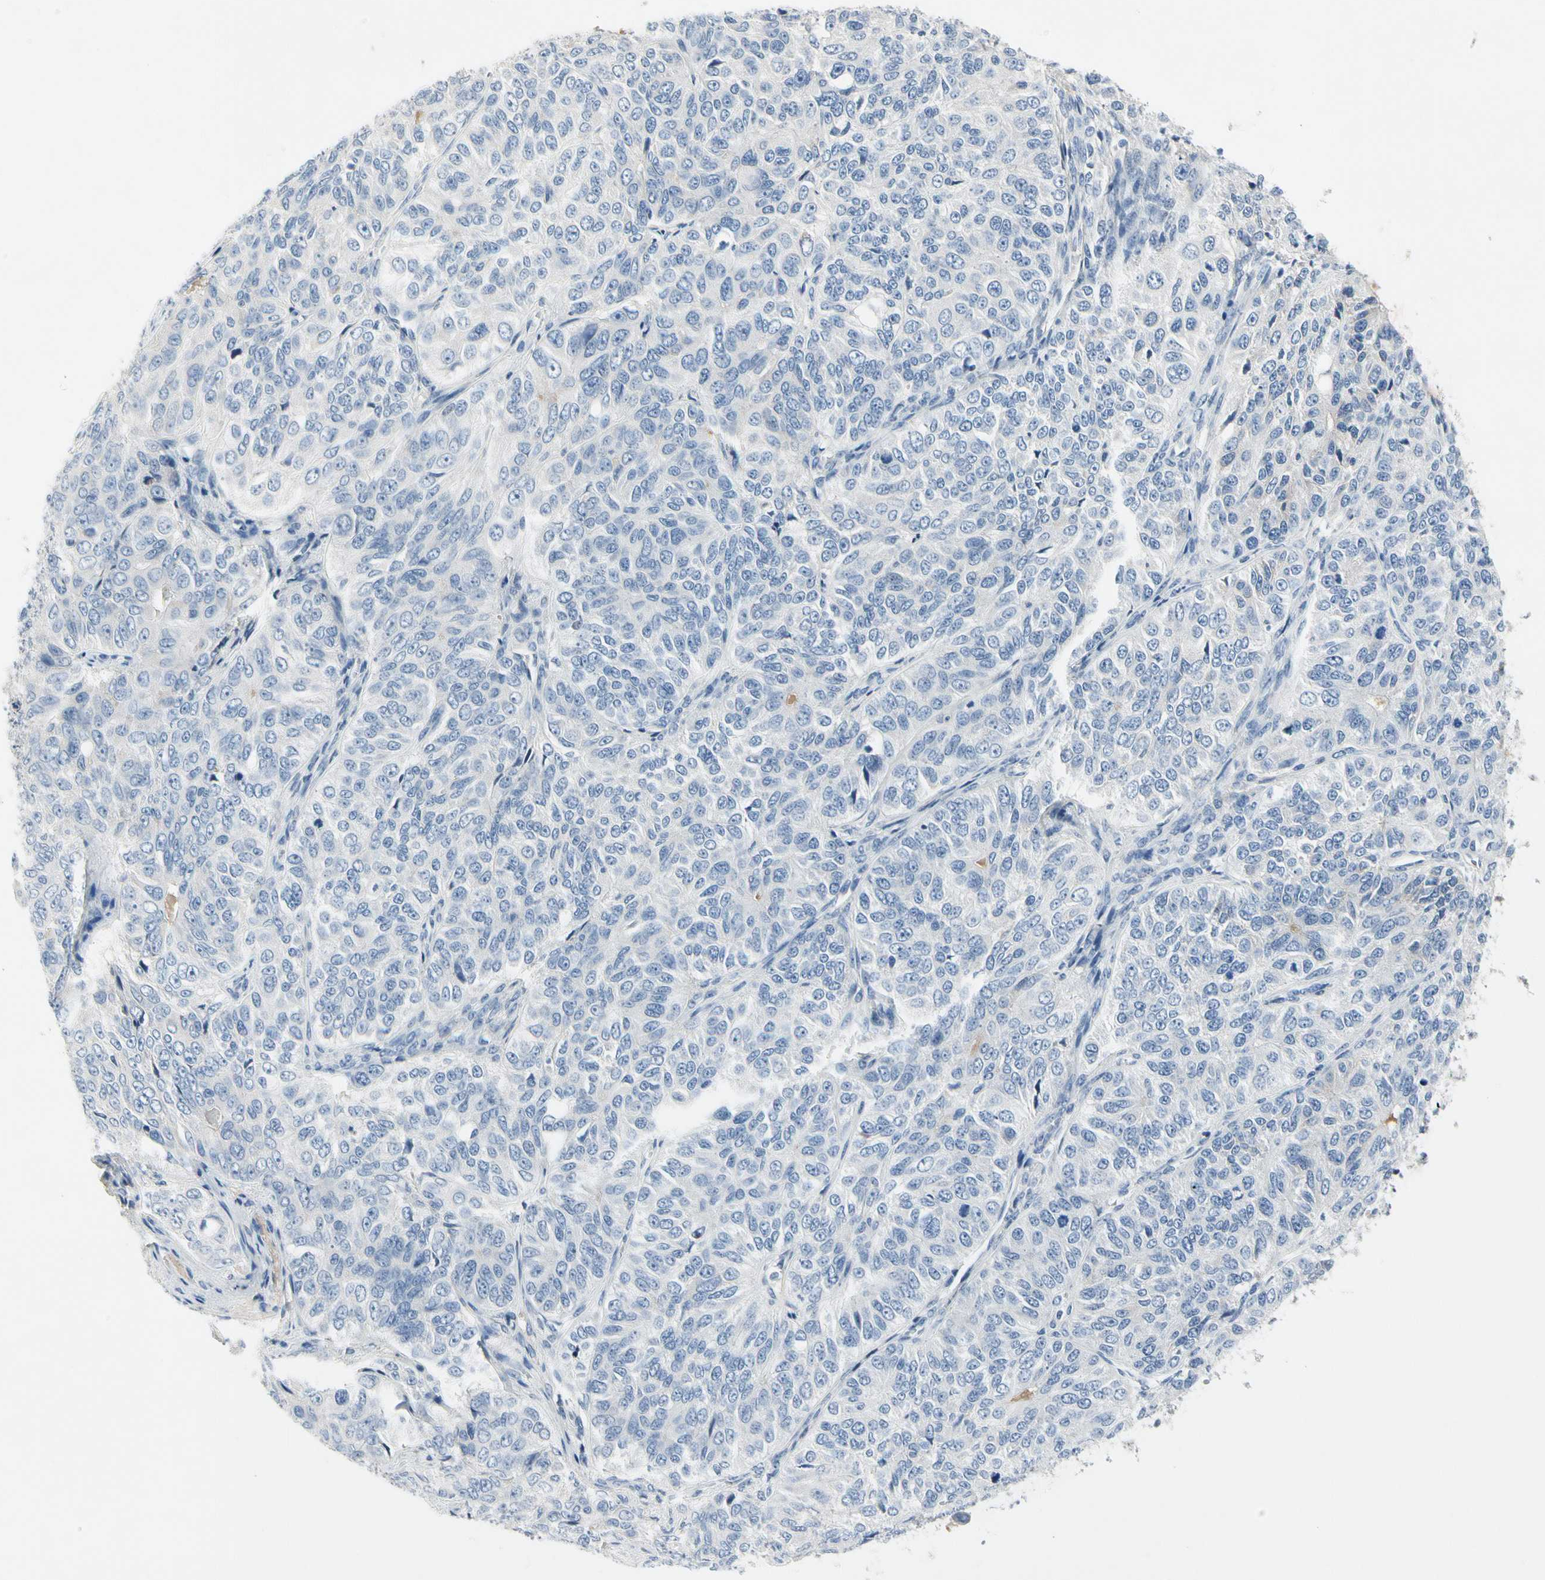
{"staining": {"intensity": "negative", "quantity": "none", "location": "none"}, "tissue": "ovarian cancer", "cell_type": "Tumor cells", "image_type": "cancer", "snomed": [{"axis": "morphology", "description": "Carcinoma, endometroid"}, {"axis": "topography", "description": "Ovary"}], "caption": "A high-resolution image shows immunohistochemistry (IHC) staining of ovarian cancer, which shows no significant positivity in tumor cells.", "gene": "ECRG4", "patient": {"sex": "female", "age": 51}}